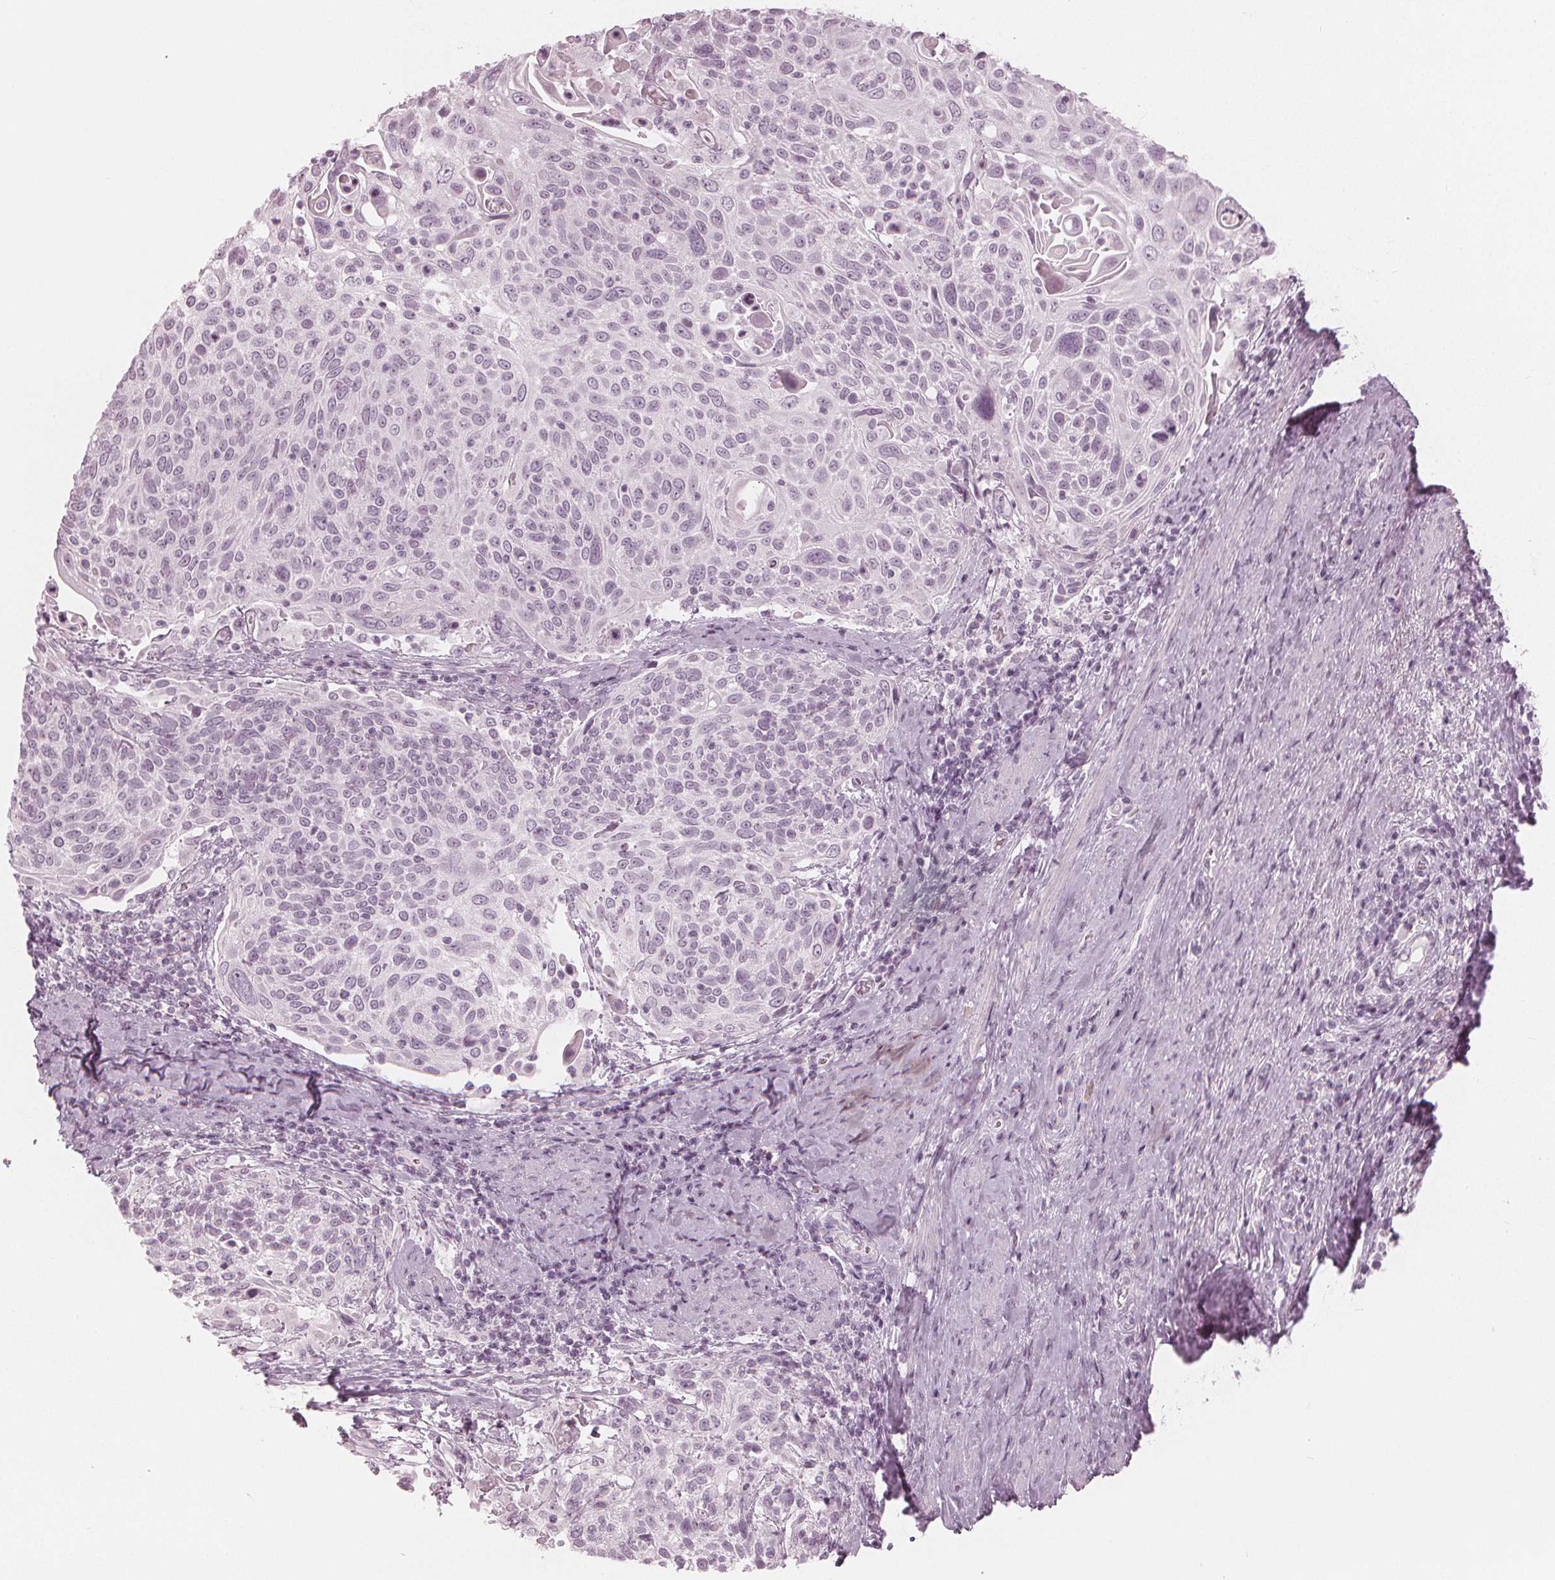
{"staining": {"intensity": "negative", "quantity": "none", "location": "none"}, "tissue": "cervical cancer", "cell_type": "Tumor cells", "image_type": "cancer", "snomed": [{"axis": "morphology", "description": "Squamous cell carcinoma, NOS"}, {"axis": "topography", "description": "Cervix"}], "caption": "Histopathology image shows no significant protein expression in tumor cells of squamous cell carcinoma (cervical). (IHC, brightfield microscopy, high magnification).", "gene": "PAEP", "patient": {"sex": "female", "age": 61}}